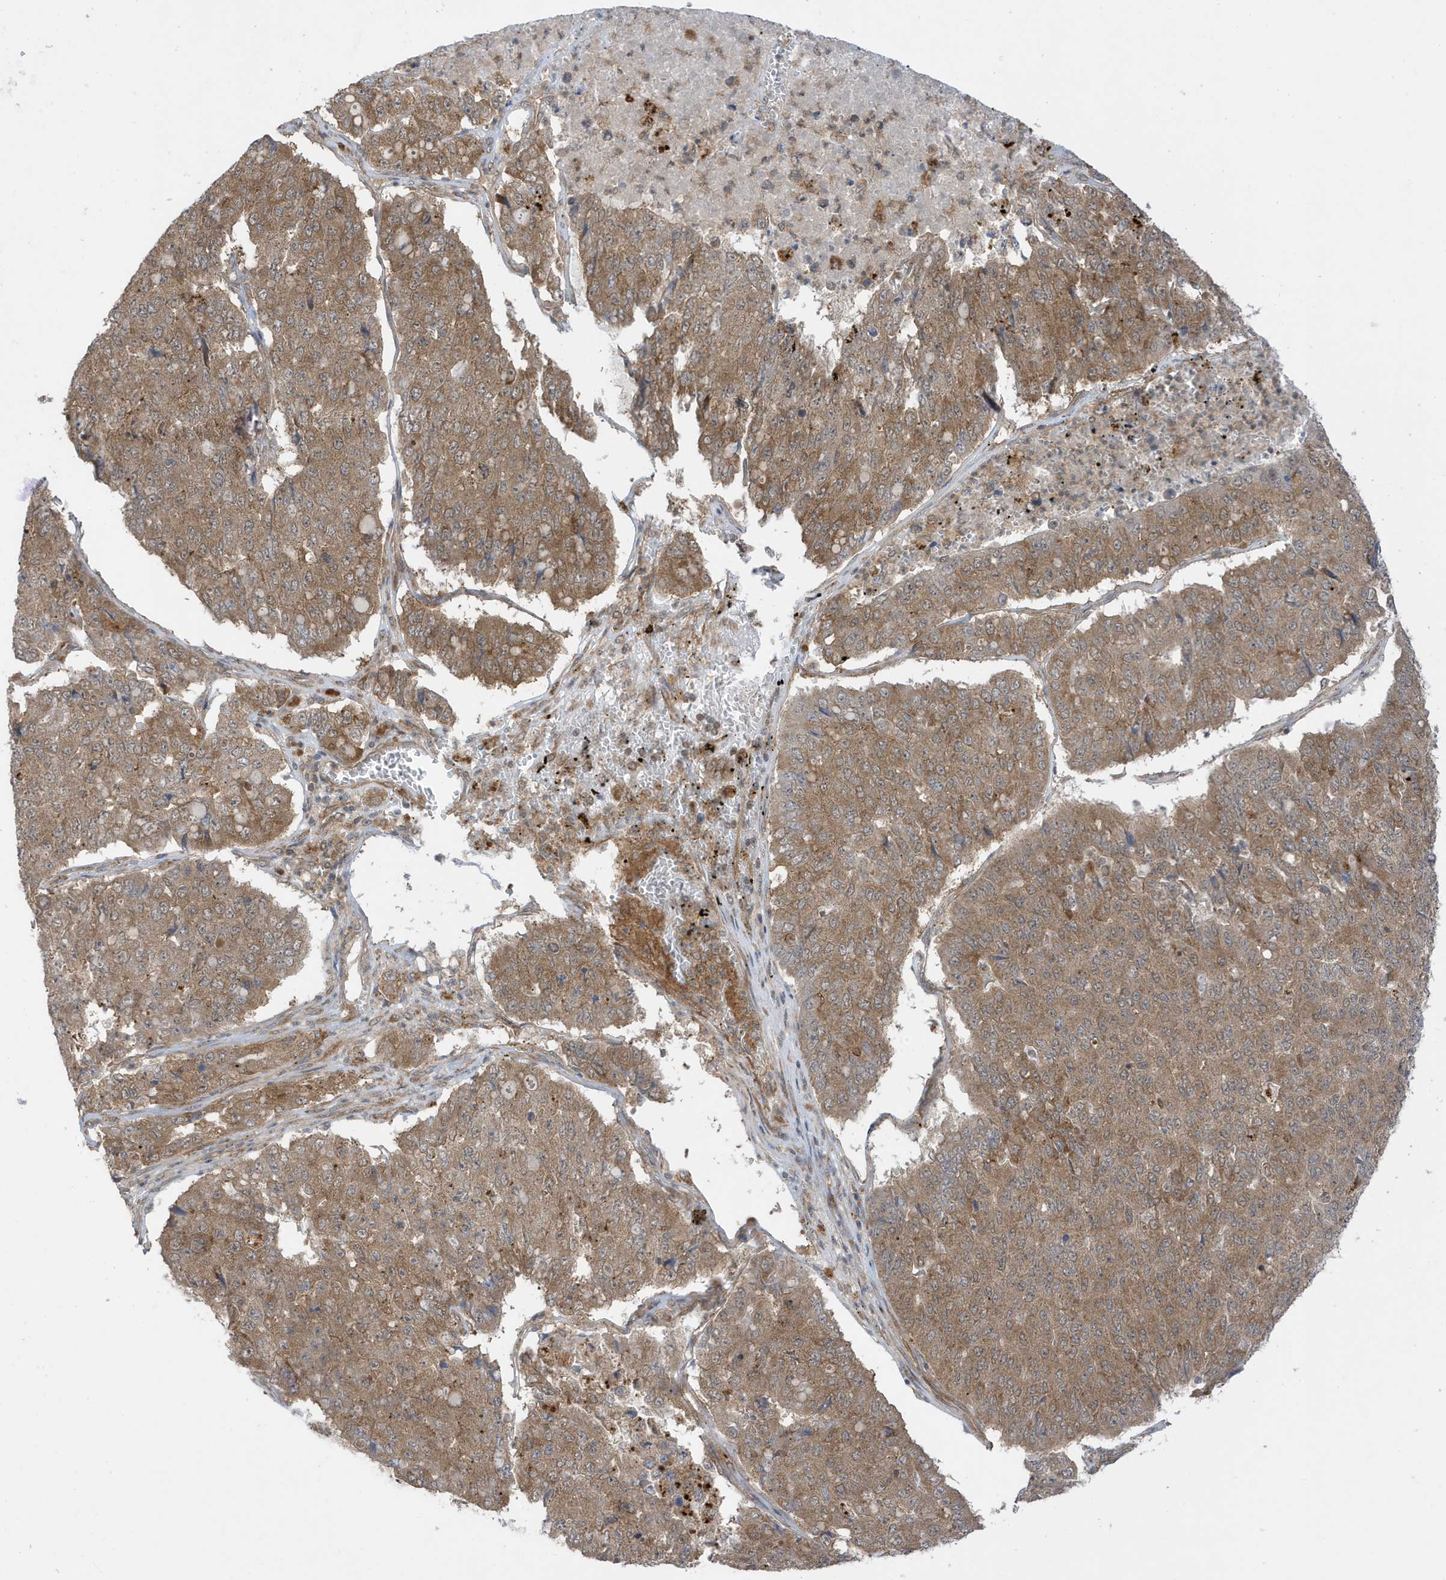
{"staining": {"intensity": "moderate", "quantity": ">75%", "location": "cytoplasmic/membranous"}, "tissue": "pancreatic cancer", "cell_type": "Tumor cells", "image_type": "cancer", "snomed": [{"axis": "morphology", "description": "Adenocarcinoma, NOS"}, {"axis": "topography", "description": "Pancreas"}], "caption": "High-magnification brightfield microscopy of pancreatic adenocarcinoma stained with DAB (3,3'-diaminobenzidine) (brown) and counterstained with hematoxylin (blue). tumor cells exhibit moderate cytoplasmic/membranous expression is seen in approximately>75% of cells.", "gene": "DHX36", "patient": {"sex": "male", "age": 50}}